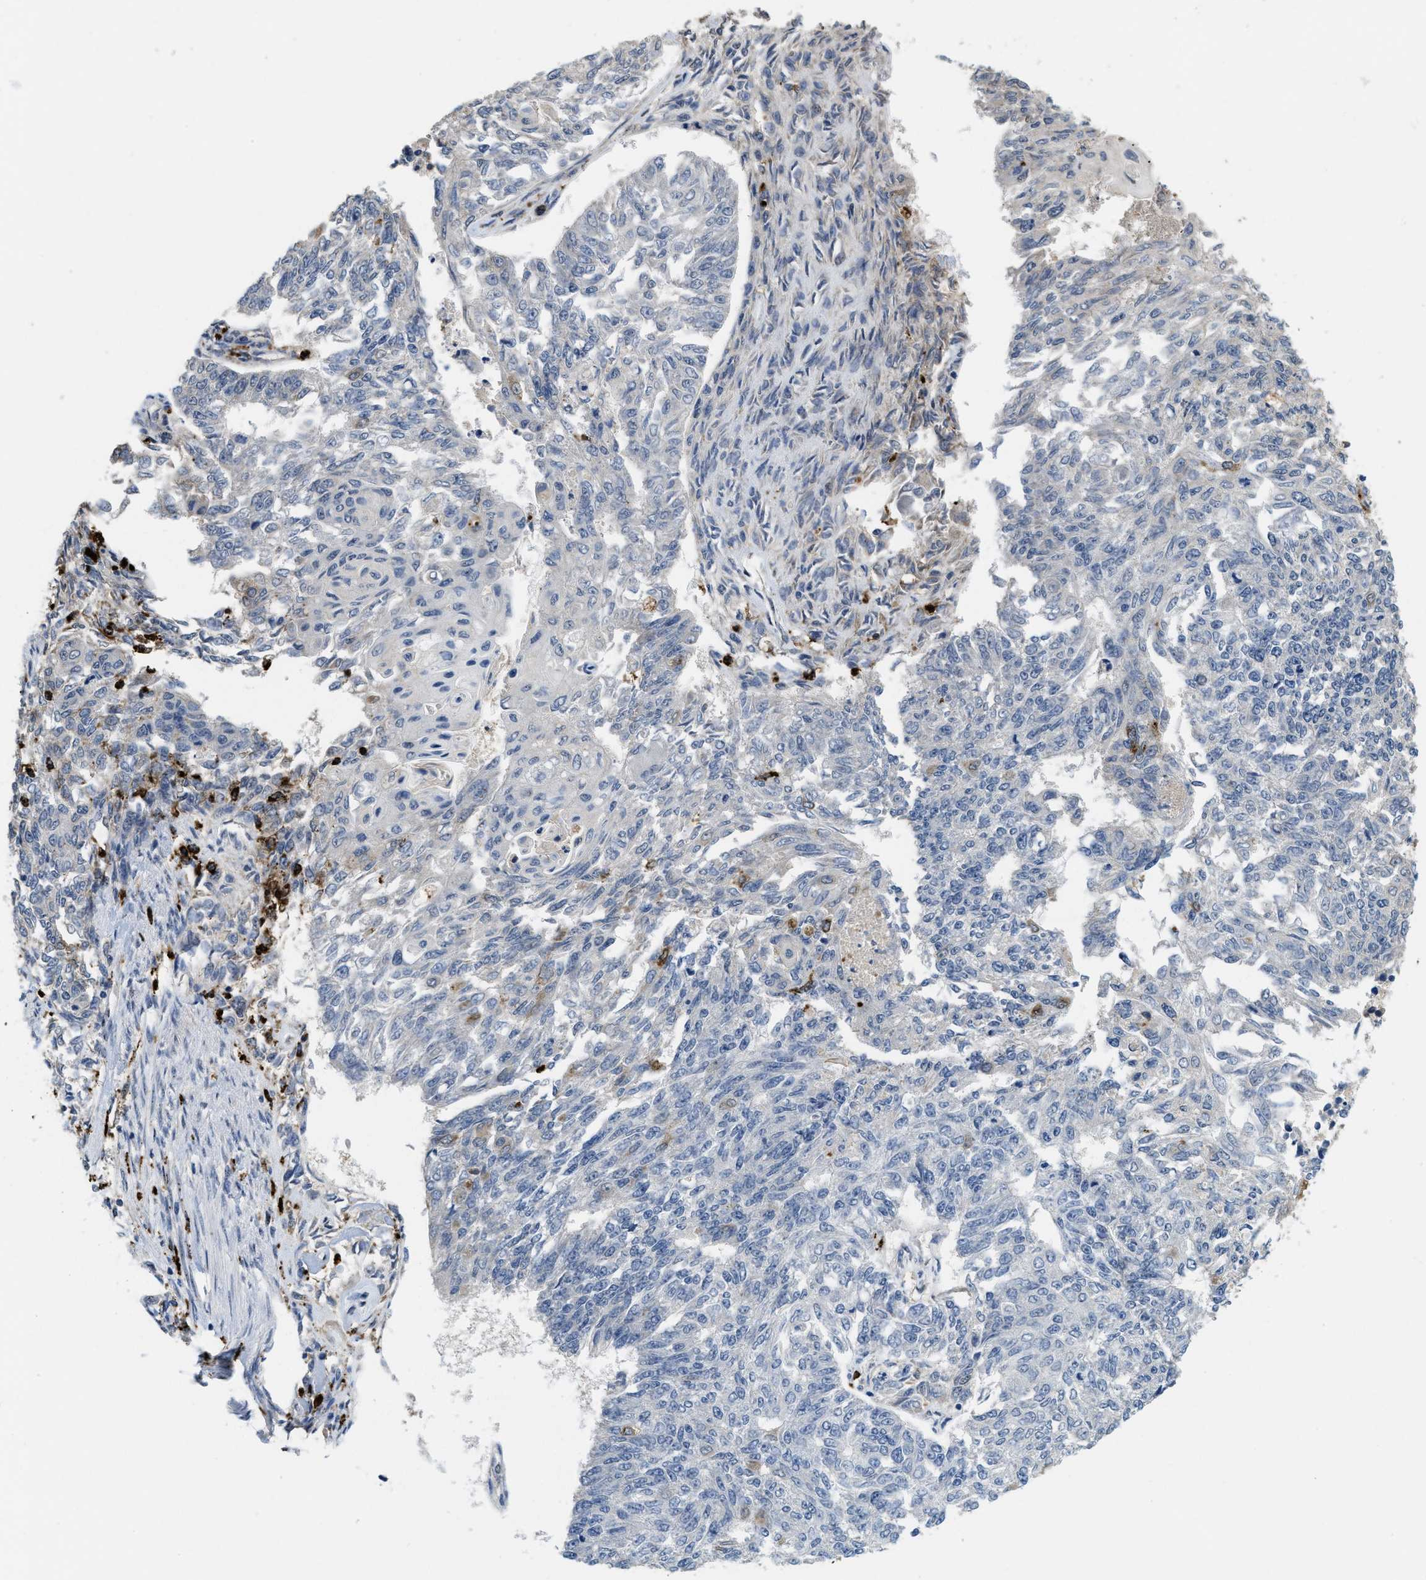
{"staining": {"intensity": "weak", "quantity": "<25%", "location": "cytoplasmic/membranous"}, "tissue": "endometrial cancer", "cell_type": "Tumor cells", "image_type": "cancer", "snomed": [{"axis": "morphology", "description": "Adenocarcinoma, NOS"}, {"axis": "topography", "description": "Endometrium"}], "caption": "A micrograph of human endometrial adenocarcinoma is negative for staining in tumor cells.", "gene": "BMPR2", "patient": {"sex": "female", "age": 32}}